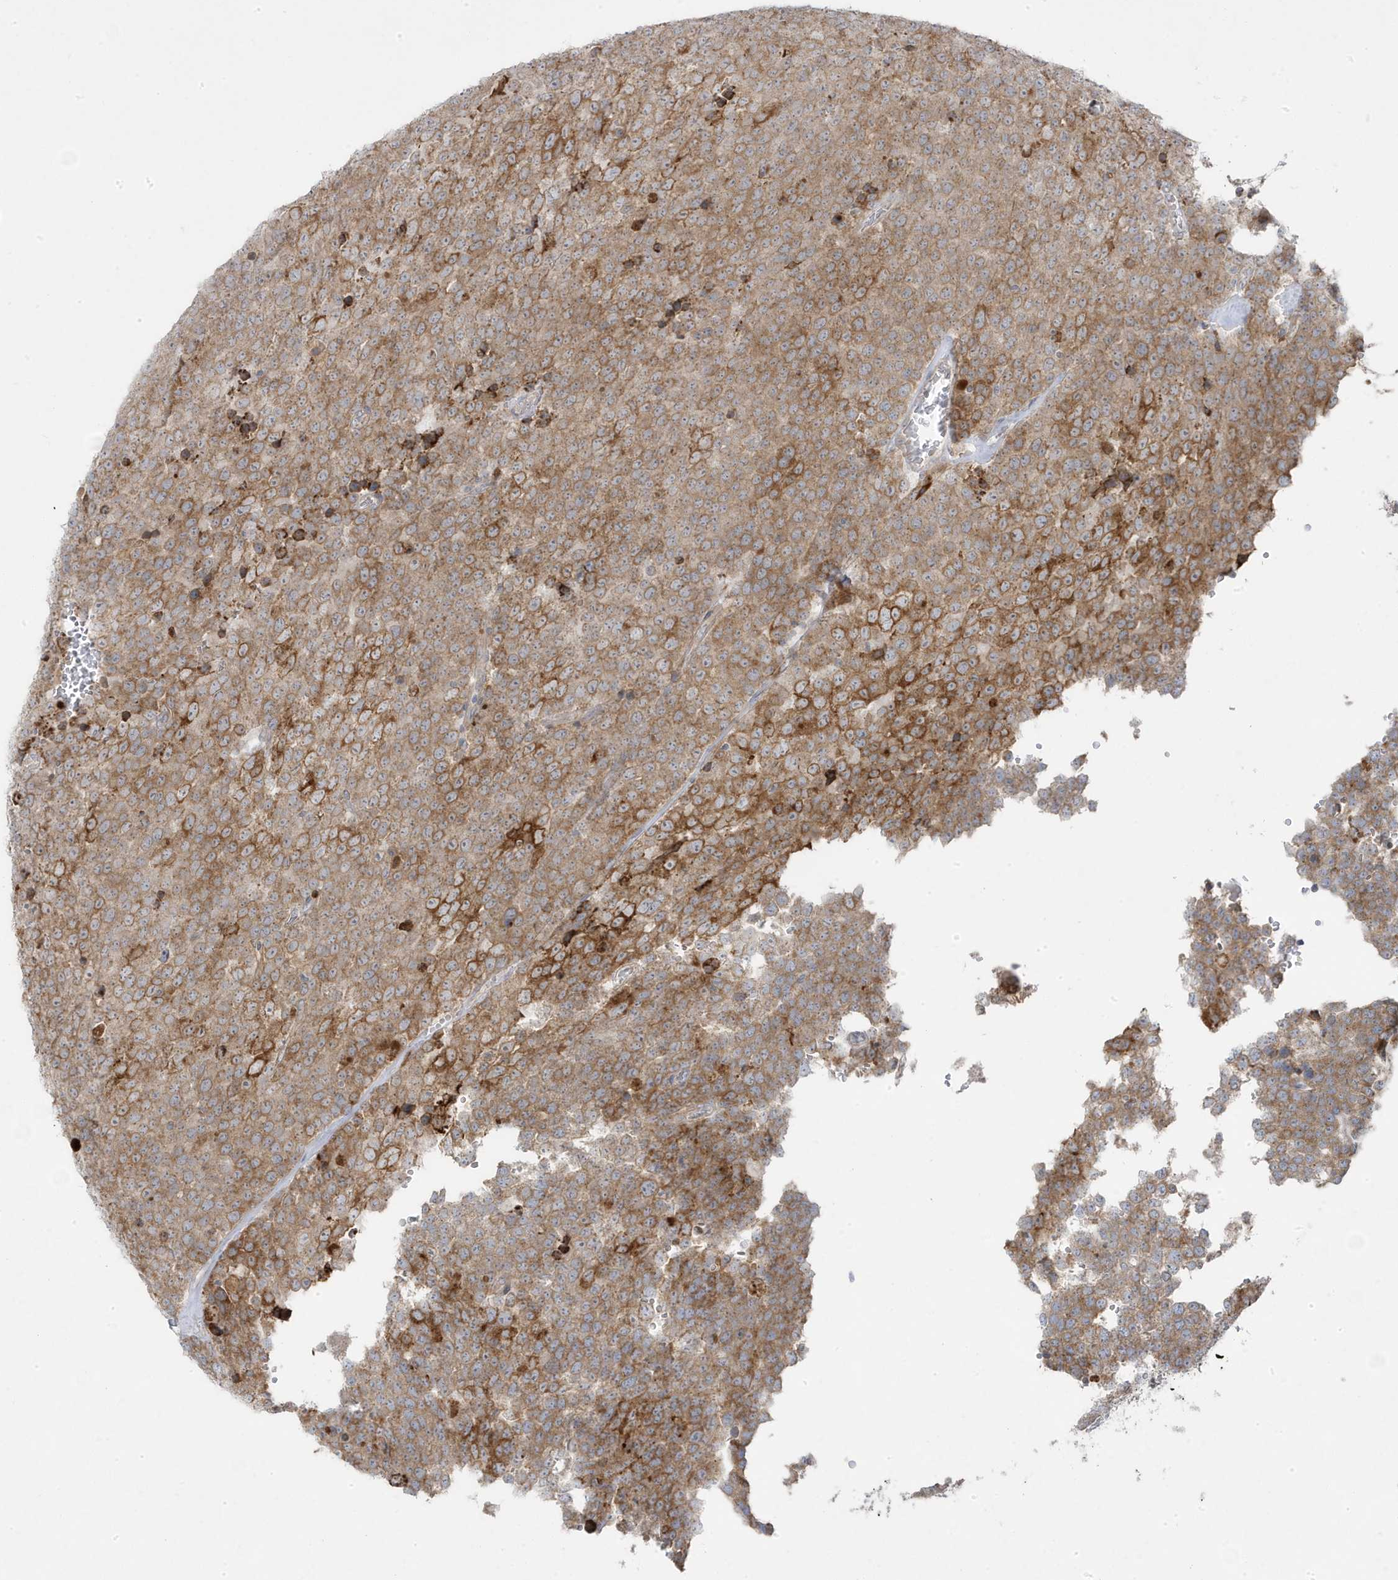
{"staining": {"intensity": "moderate", "quantity": ">75%", "location": "cytoplasmic/membranous"}, "tissue": "testis cancer", "cell_type": "Tumor cells", "image_type": "cancer", "snomed": [{"axis": "morphology", "description": "Seminoma, NOS"}, {"axis": "topography", "description": "Testis"}], "caption": "Seminoma (testis) was stained to show a protein in brown. There is medium levels of moderate cytoplasmic/membranous expression in about >75% of tumor cells.", "gene": "ZNF654", "patient": {"sex": "male", "age": 71}}